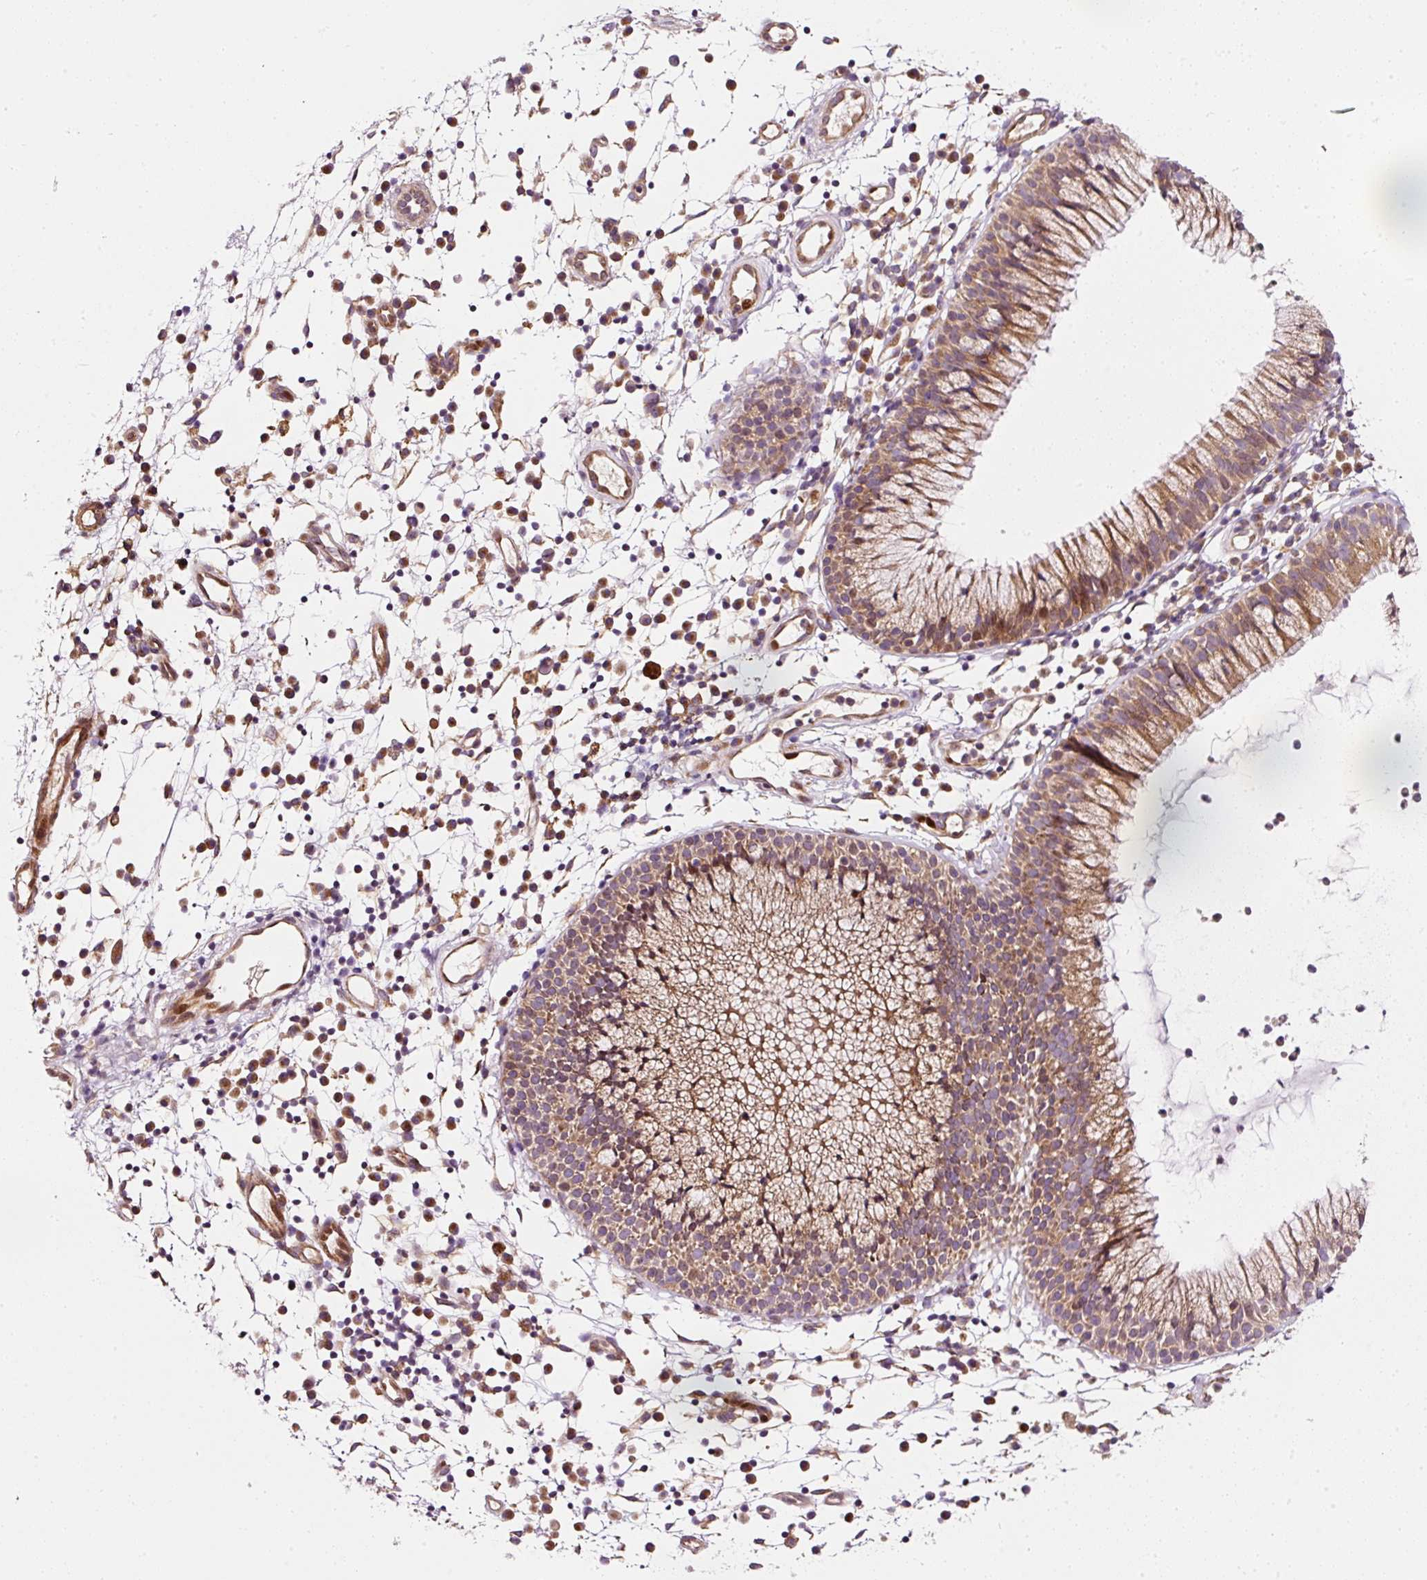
{"staining": {"intensity": "moderate", "quantity": ">75%", "location": "cytoplasmic/membranous"}, "tissue": "nasopharynx", "cell_type": "Respiratory epithelial cells", "image_type": "normal", "snomed": [{"axis": "morphology", "description": "Normal tissue, NOS"}, {"axis": "topography", "description": "Nasopharynx"}], "caption": "Immunohistochemistry (IHC) photomicrograph of benign nasopharynx: human nasopharynx stained using immunohistochemistry exhibits medium levels of moderate protein expression localized specifically in the cytoplasmic/membranous of respiratory epithelial cells, appearing as a cytoplasmic/membranous brown color.", "gene": "NAPA", "patient": {"sex": "male", "age": 21}}